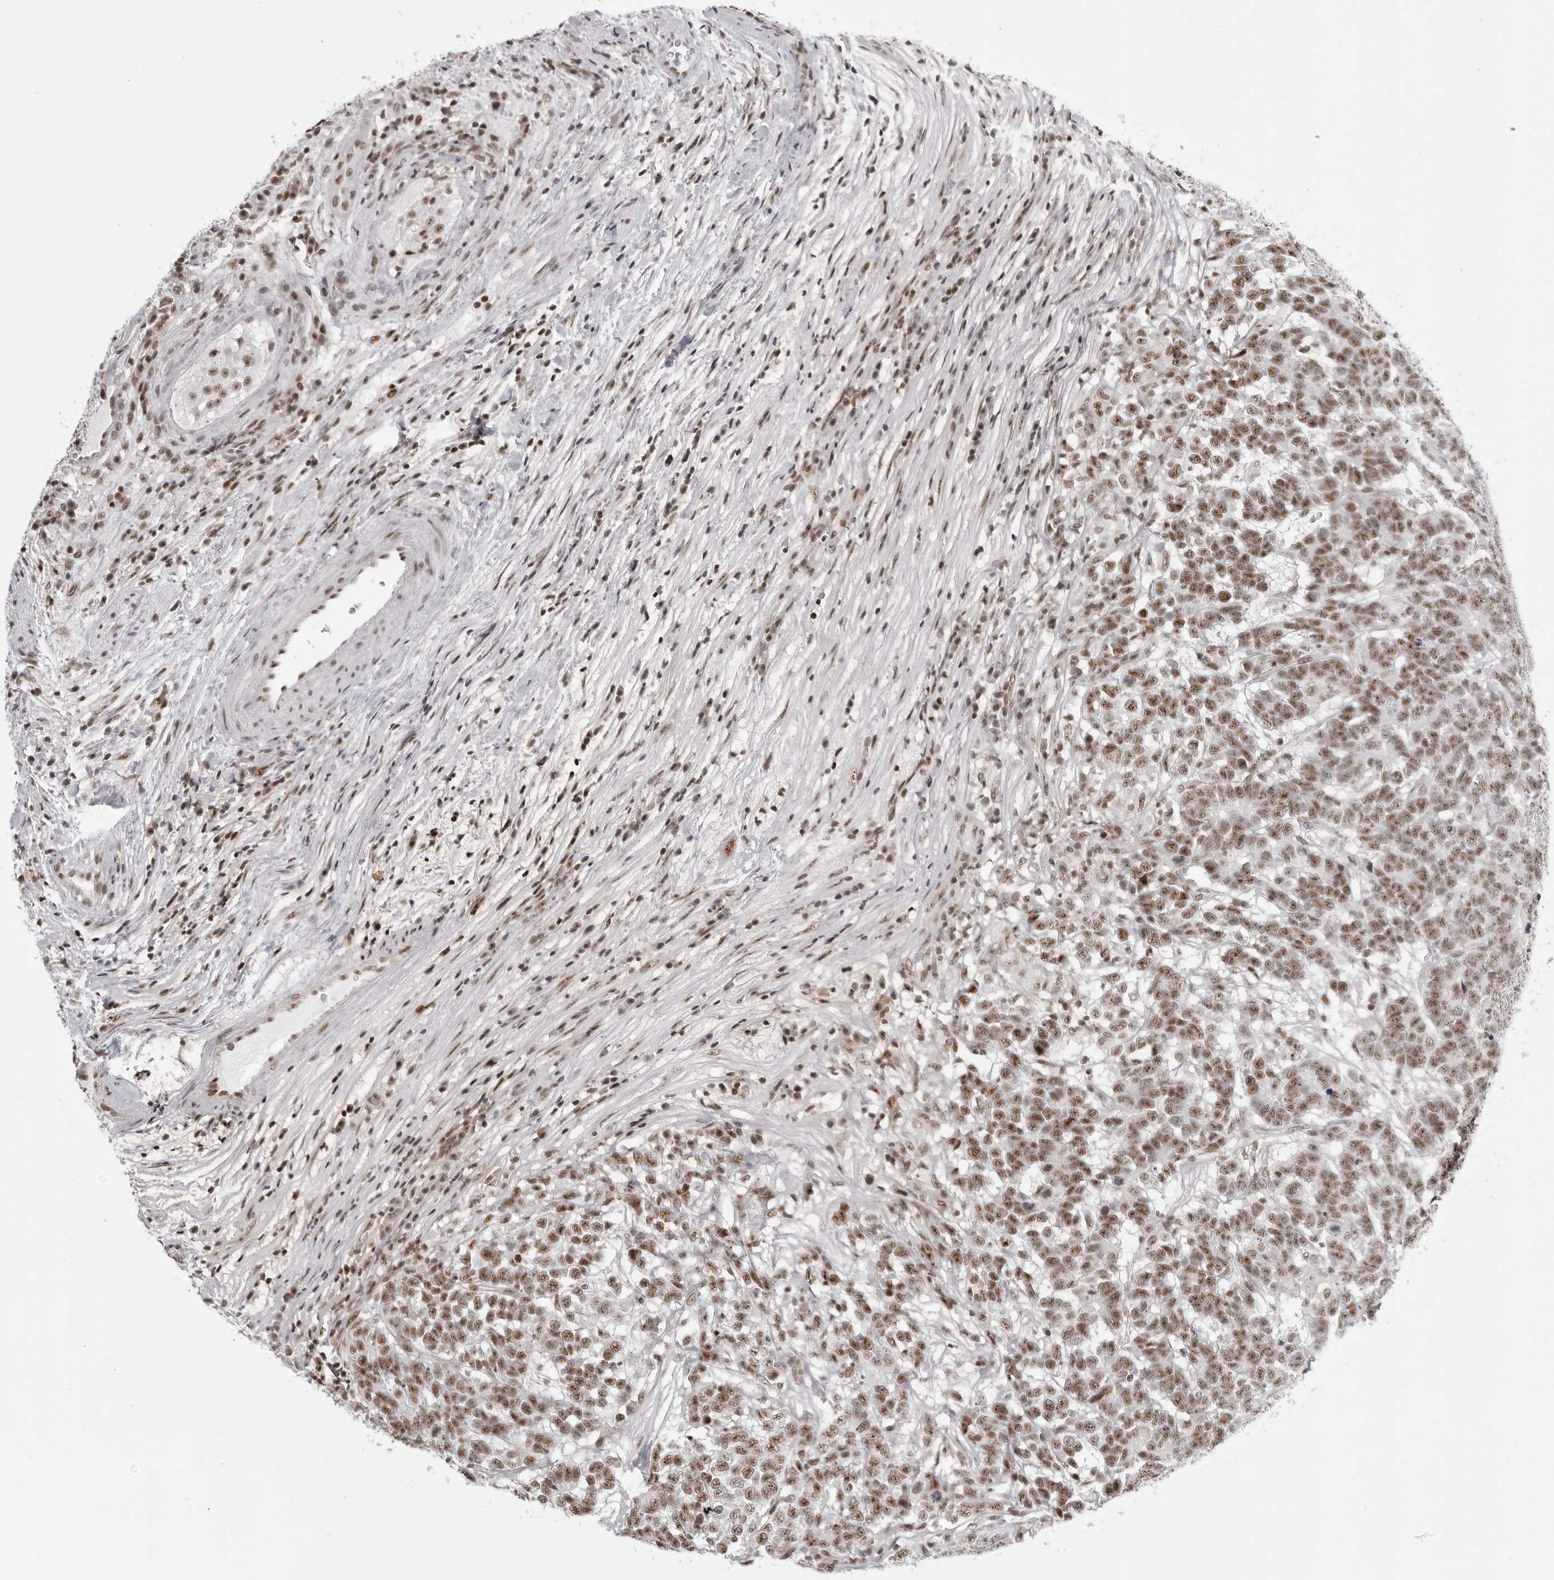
{"staining": {"intensity": "moderate", "quantity": ">75%", "location": "nuclear"}, "tissue": "testis cancer", "cell_type": "Tumor cells", "image_type": "cancer", "snomed": [{"axis": "morphology", "description": "Carcinoma, Embryonal, NOS"}, {"axis": "topography", "description": "Testis"}], "caption": "The histopathology image reveals staining of testis cancer (embryonal carcinoma), revealing moderate nuclear protein positivity (brown color) within tumor cells.", "gene": "WRAP53", "patient": {"sex": "male", "age": 26}}